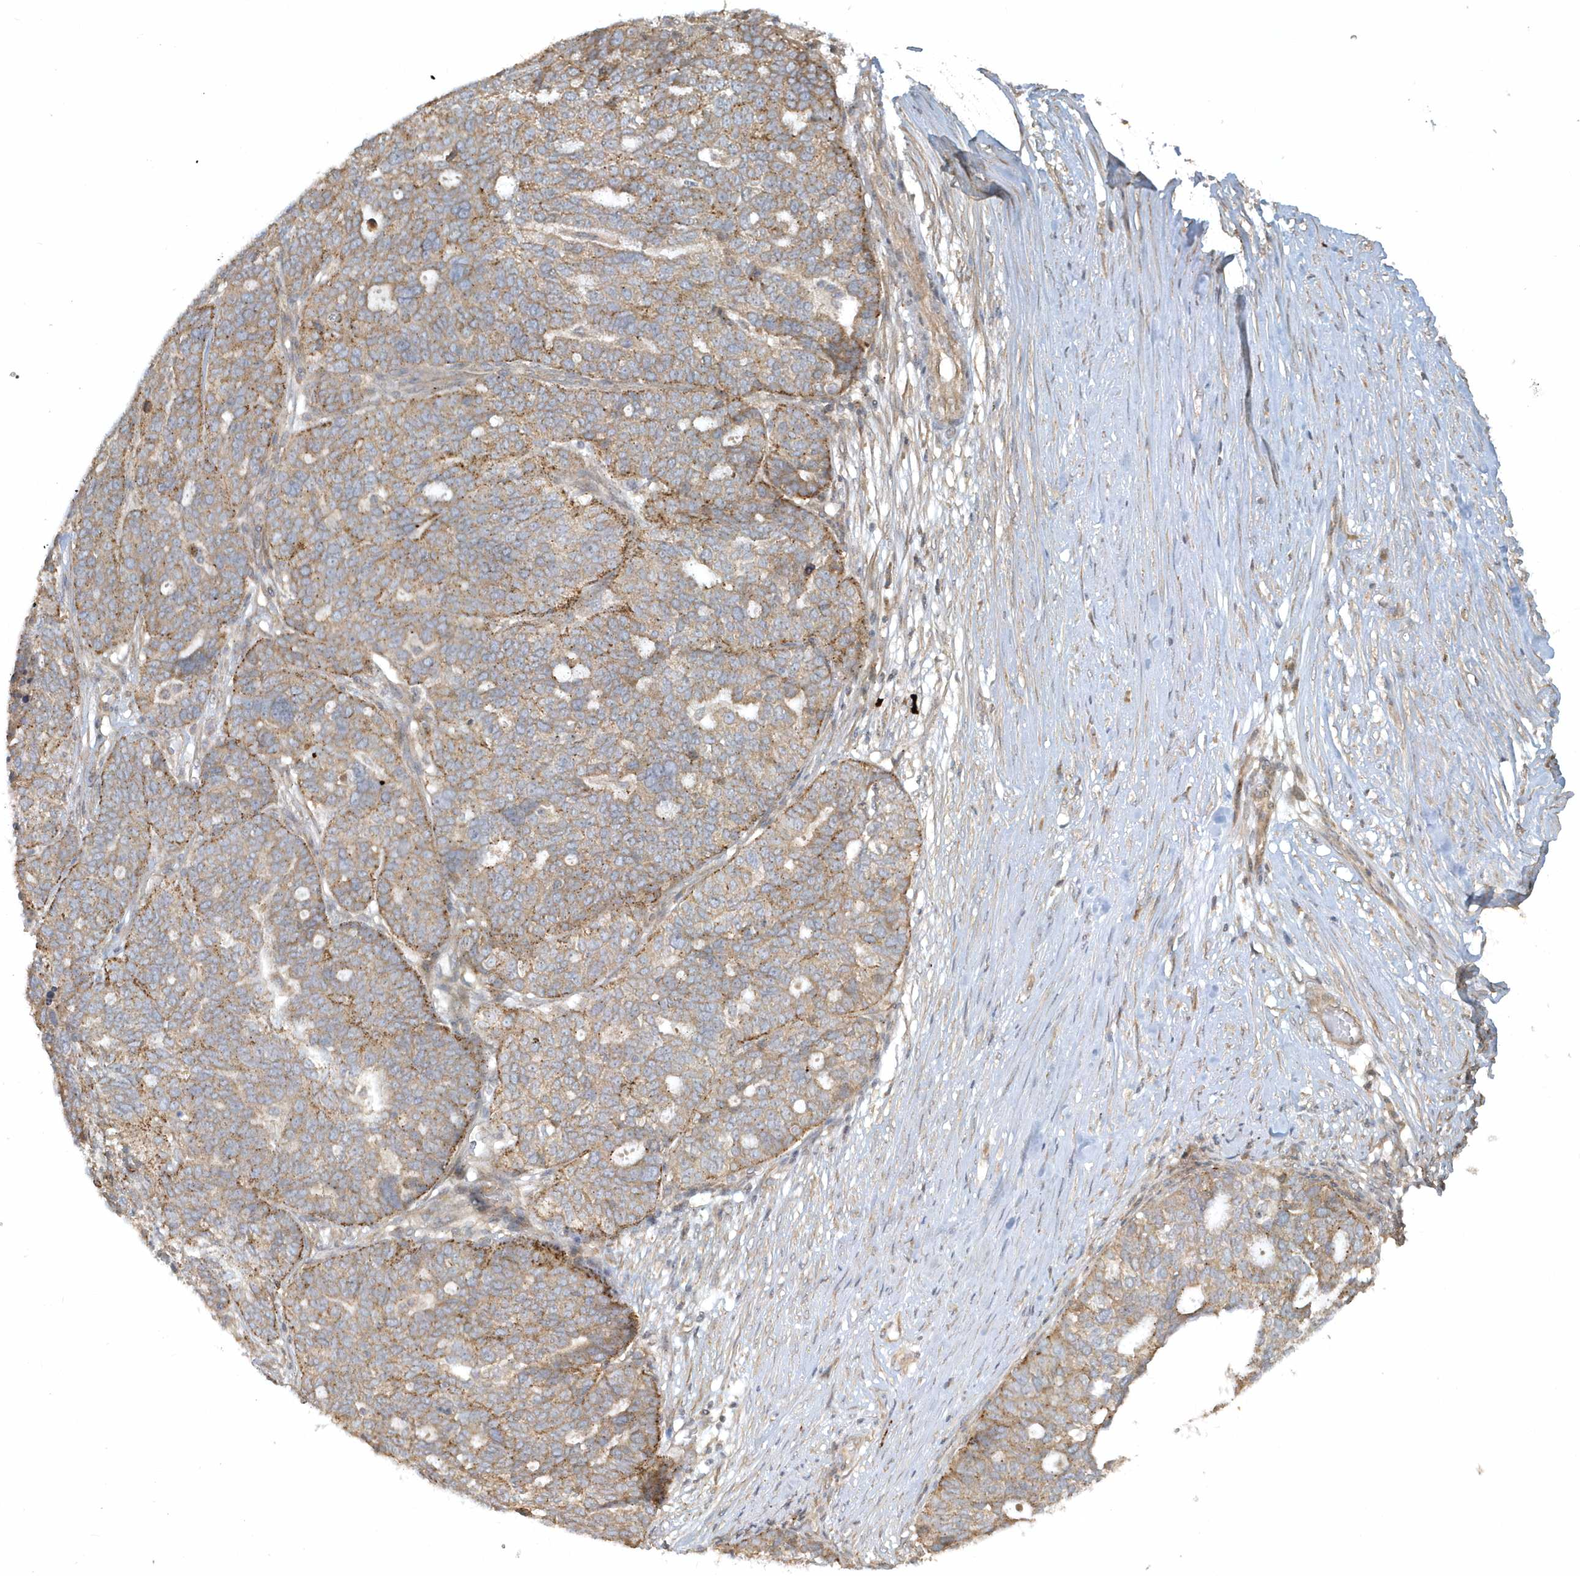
{"staining": {"intensity": "moderate", "quantity": ">75%", "location": "cytoplasmic/membranous"}, "tissue": "ovarian cancer", "cell_type": "Tumor cells", "image_type": "cancer", "snomed": [{"axis": "morphology", "description": "Cystadenocarcinoma, serous, NOS"}, {"axis": "topography", "description": "Ovary"}], "caption": "DAB (3,3'-diaminobenzidine) immunohistochemical staining of serous cystadenocarcinoma (ovarian) shows moderate cytoplasmic/membranous protein expression in approximately >75% of tumor cells.", "gene": "STIM2", "patient": {"sex": "female", "age": 59}}